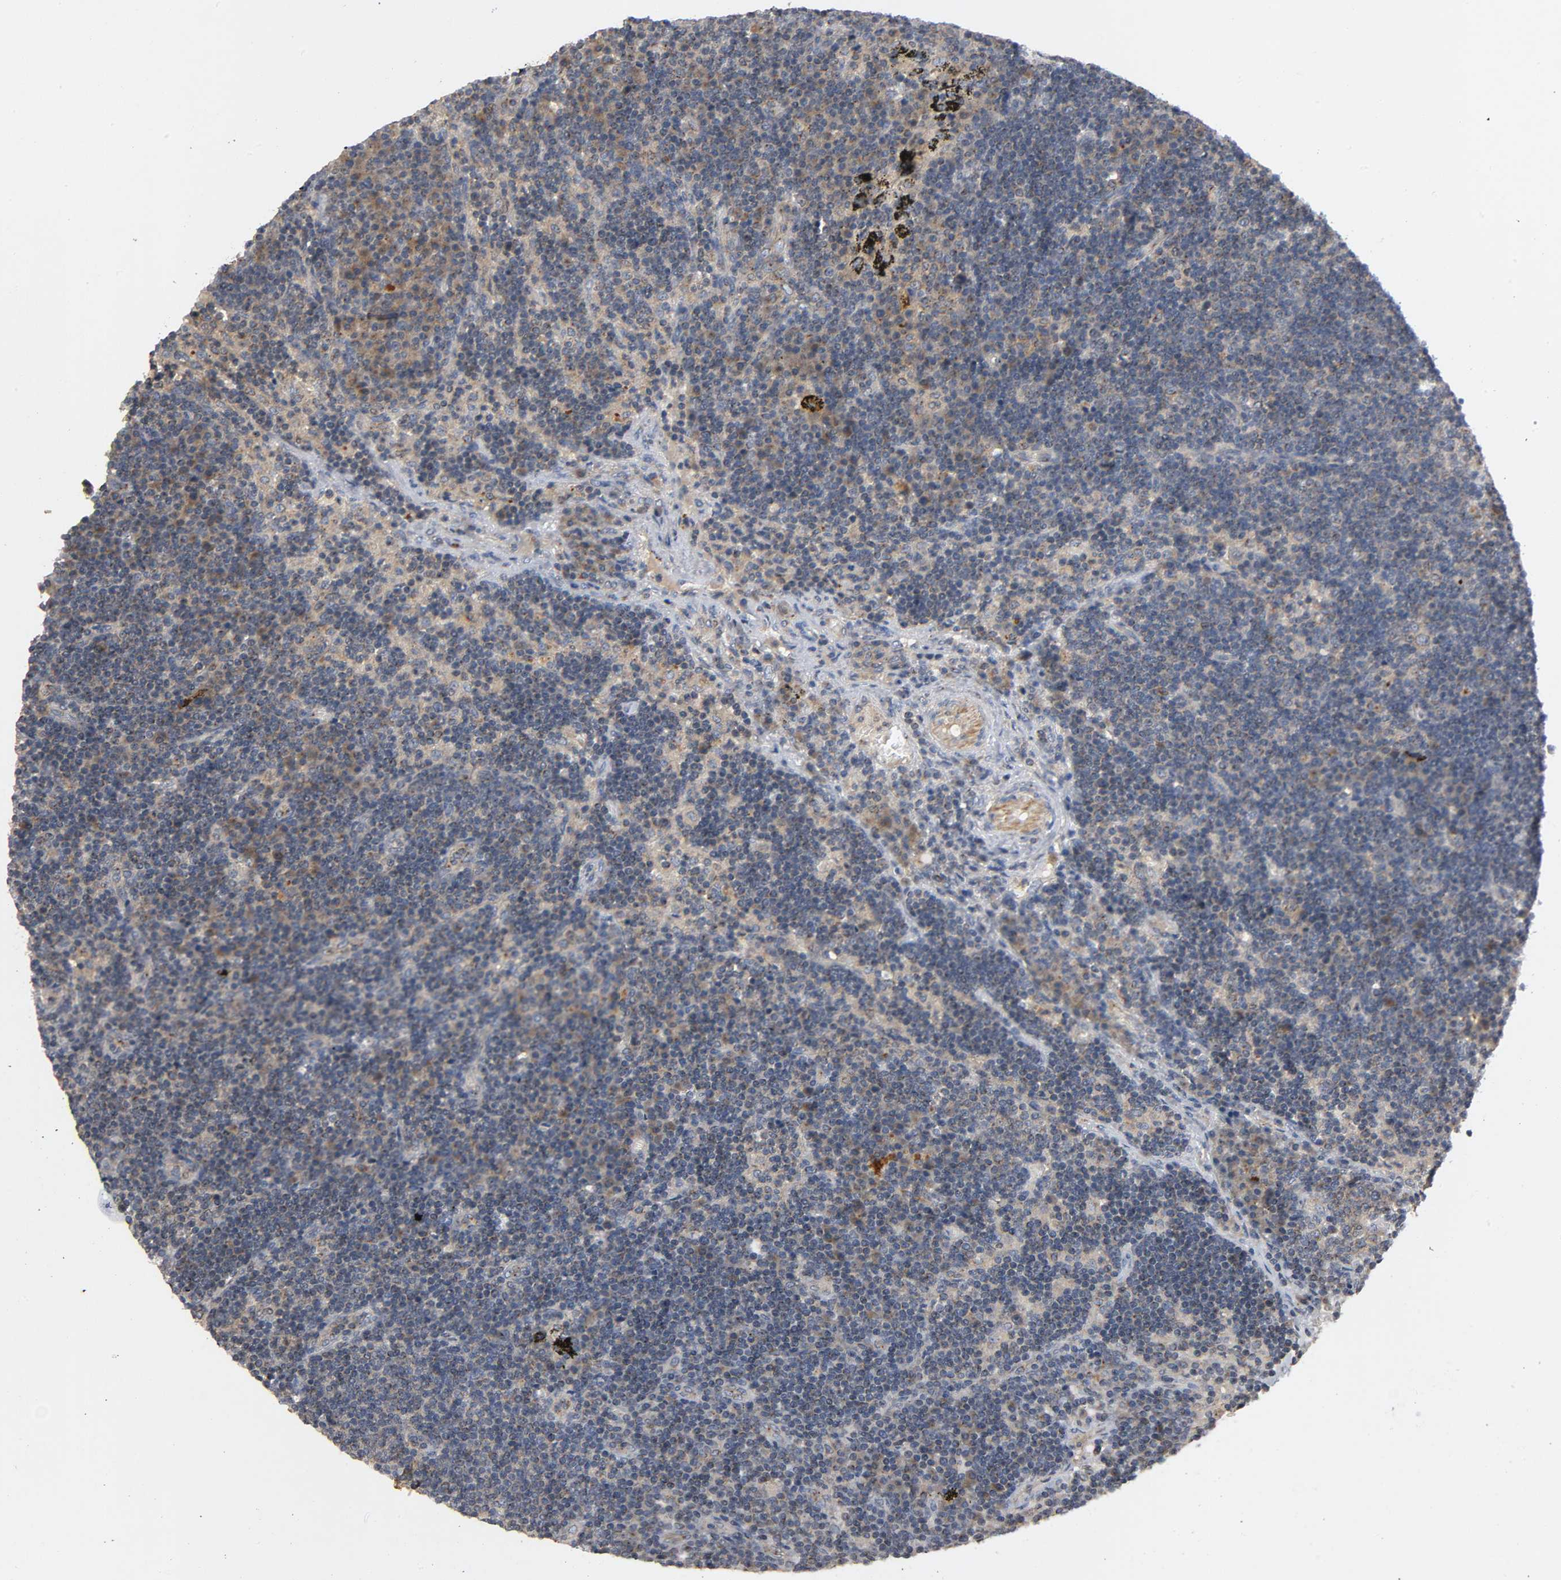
{"staining": {"intensity": "moderate", "quantity": ">75%", "location": "cytoplasmic/membranous"}, "tissue": "lymph node", "cell_type": "Germinal center cells", "image_type": "normal", "snomed": [{"axis": "morphology", "description": "Normal tissue, NOS"}, {"axis": "morphology", "description": "Squamous cell carcinoma, metastatic, NOS"}, {"axis": "topography", "description": "Lymph node"}], "caption": "IHC (DAB (3,3'-diaminobenzidine)) staining of normal human lymph node exhibits moderate cytoplasmic/membranous protein expression in approximately >75% of germinal center cells.", "gene": "IKBKB", "patient": {"sex": "female", "age": 53}}